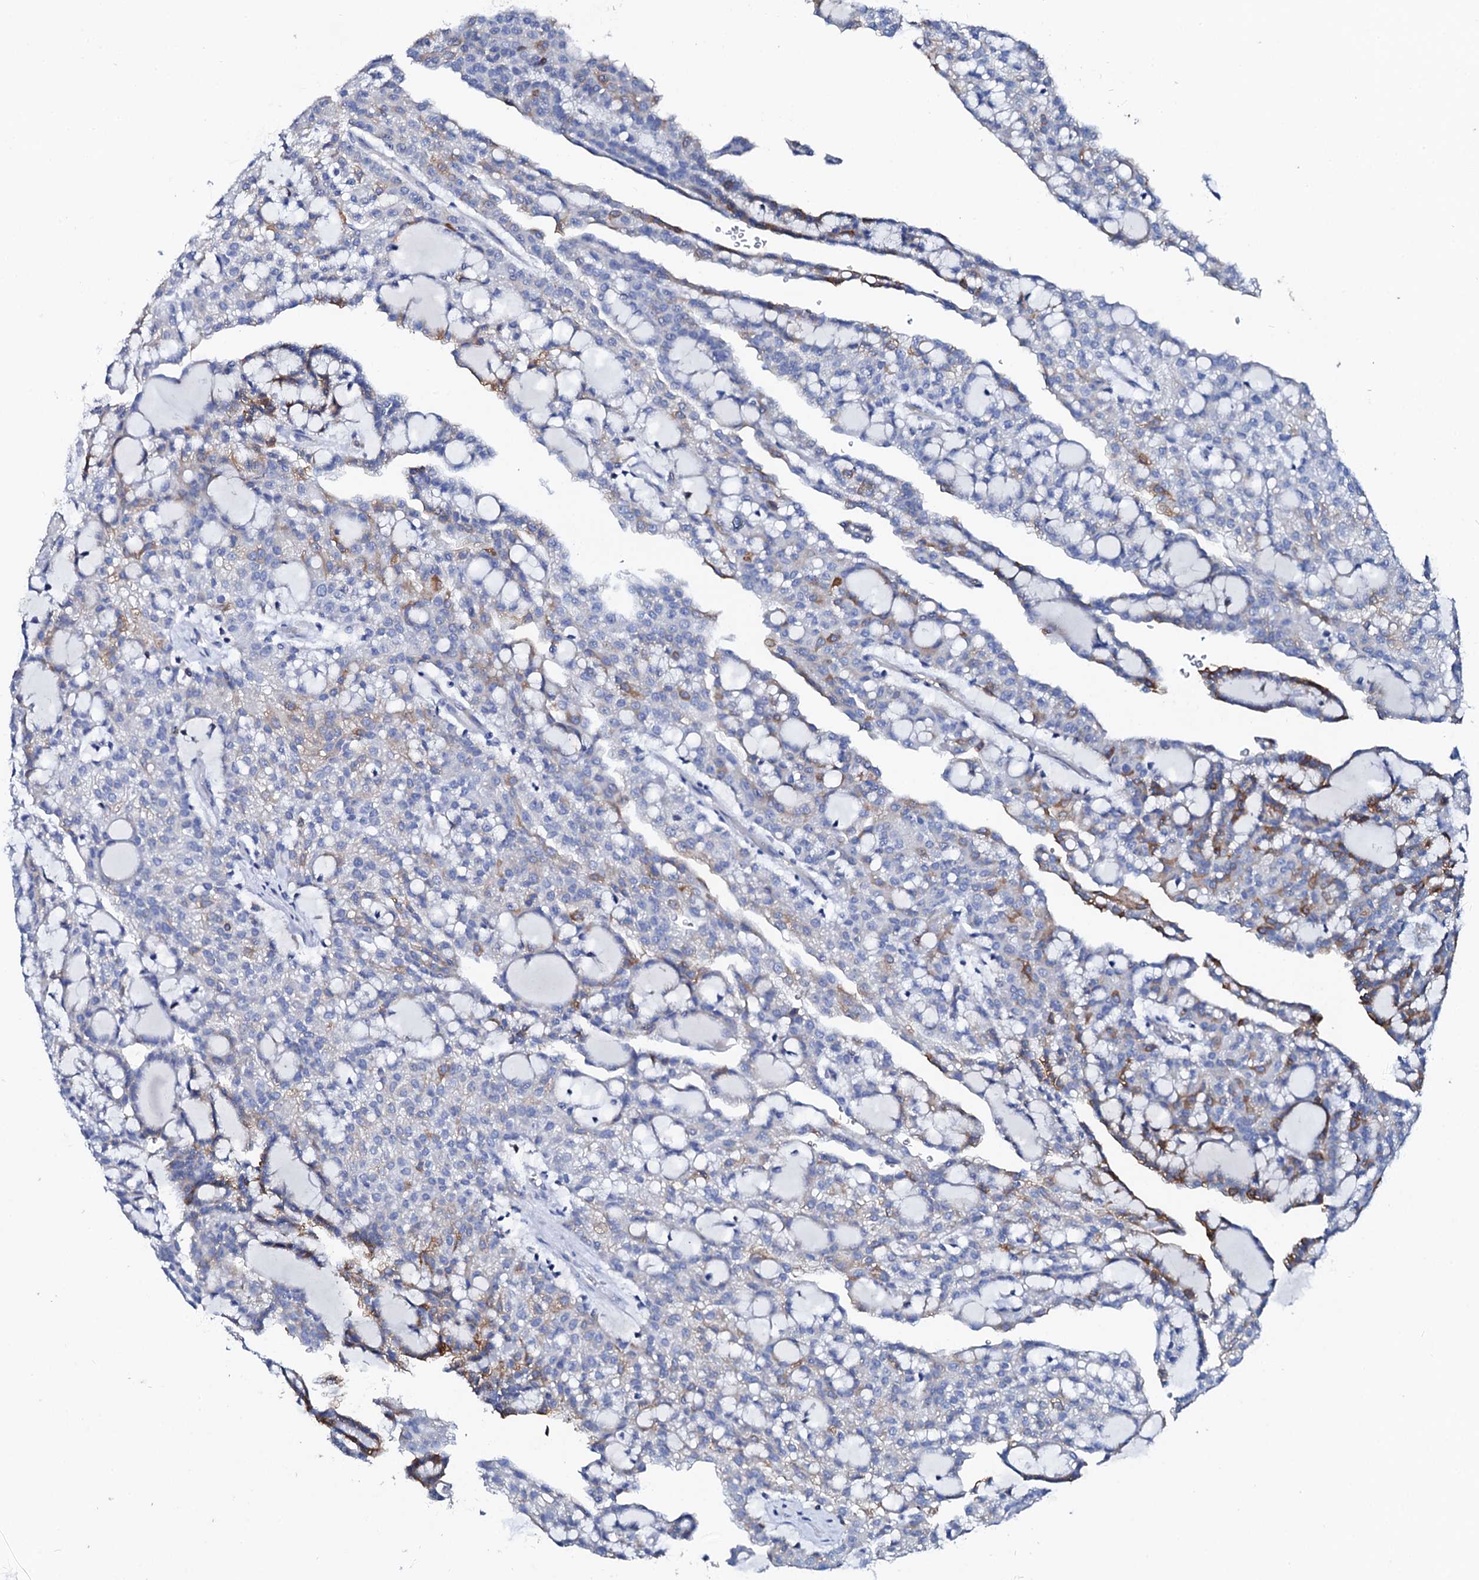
{"staining": {"intensity": "negative", "quantity": "none", "location": "none"}, "tissue": "renal cancer", "cell_type": "Tumor cells", "image_type": "cancer", "snomed": [{"axis": "morphology", "description": "Adenocarcinoma, NOS"}, {"axis": "topography", "description": "Kidney"}], "caption": "Protein analysis of renal cancer displays no significant positivity in tumor cells. Nuclei are stained in blue.", "gene": "GLB1L3", "patient": {"sex": "male", "age": 63}}